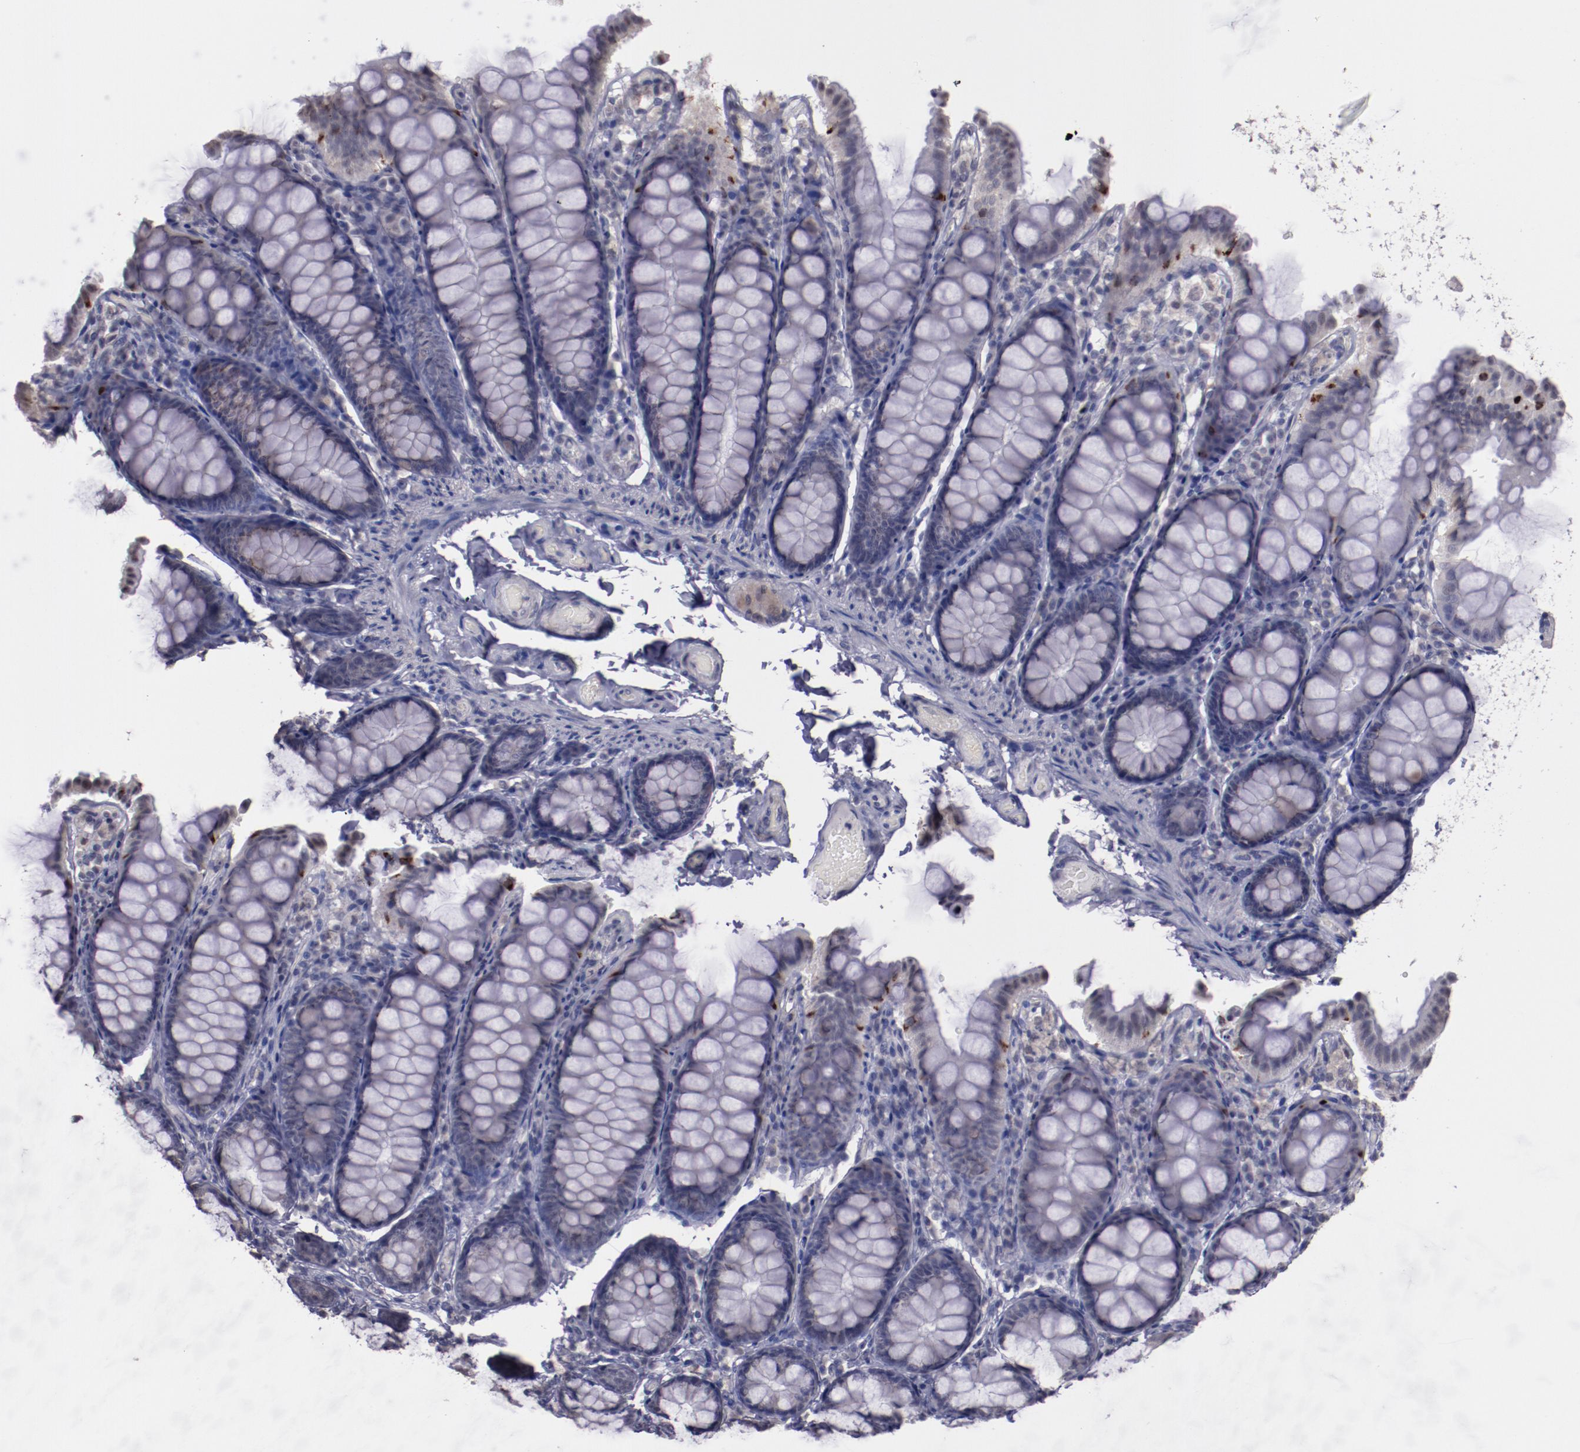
{"staining": {"intensity": "negative", "quantity": "none", "location": "none"}, "tissue": "colon", "cell_type": "Endothelial cells", "image_type": "normal", "snomed": [{"axis": "morphology", "description": "Normal tissue, NOS"}, {"axis": "topography", "description": "Colon"}], "caption": "Colon stained for a protein using immunohistochemistry demonstrates no positivity endothelial cells.", "gene": "NRXN3", "patient": {"sex": "female", "age": 61}}